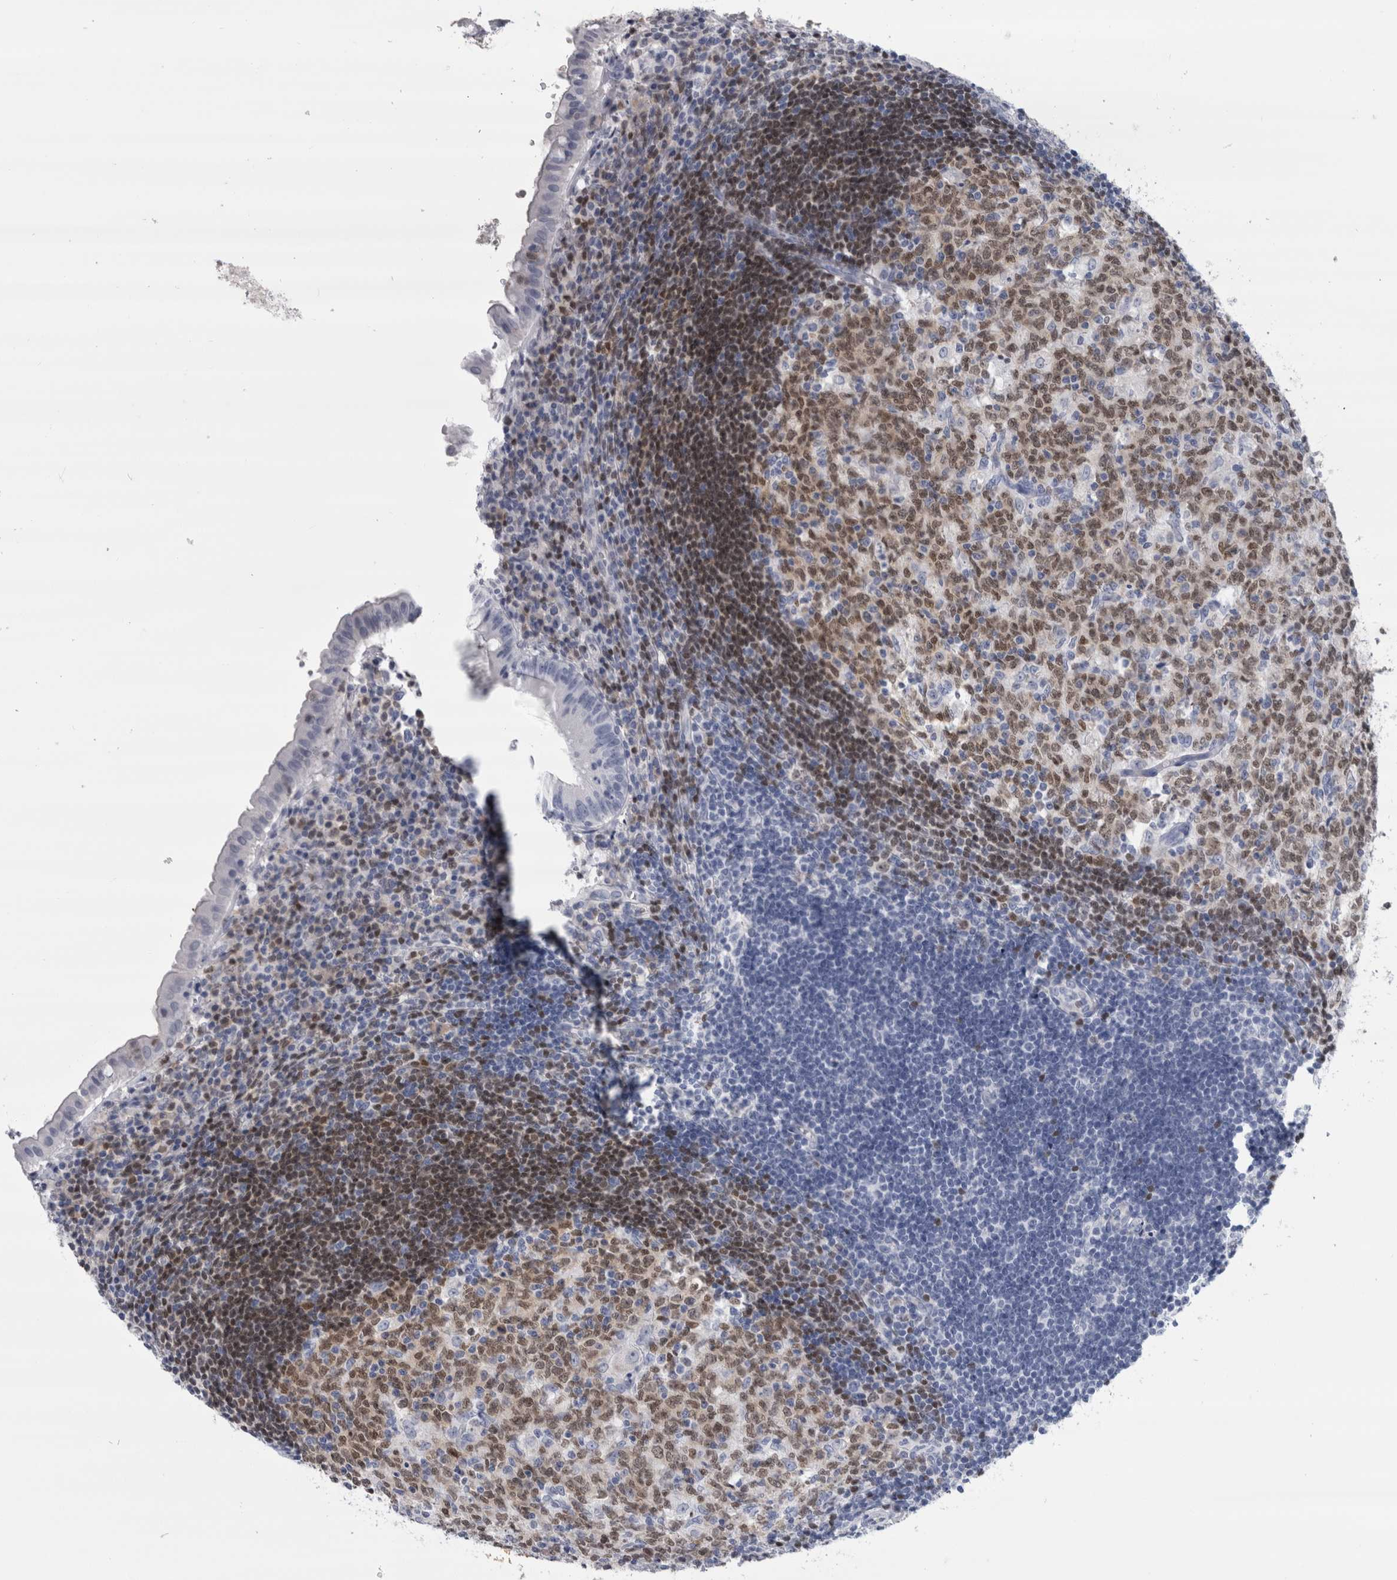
{"staining": {"intensity": "negative", "quantity": "none", "location": "none"}, "tissue": "appendix", "cell_type": "Glandular cells", "image_type": "normal", "snomed": [{"axis": "morphology", "description": "Normal tissue, NOS"}, {"axis": "topography", "description": "Appendix"}], "caption": "Immunohistochemistry (IHC) photomicrograph of unremarkable appendix: appendix stained with DAB exhibits no significant protein expression in glandular cells. The staining is performed using DAB brown chromogen with nuclei counter-stained in using hematoxylin.", "gene": "PAX5", "patient": {"sex": "female", "age": 54}}